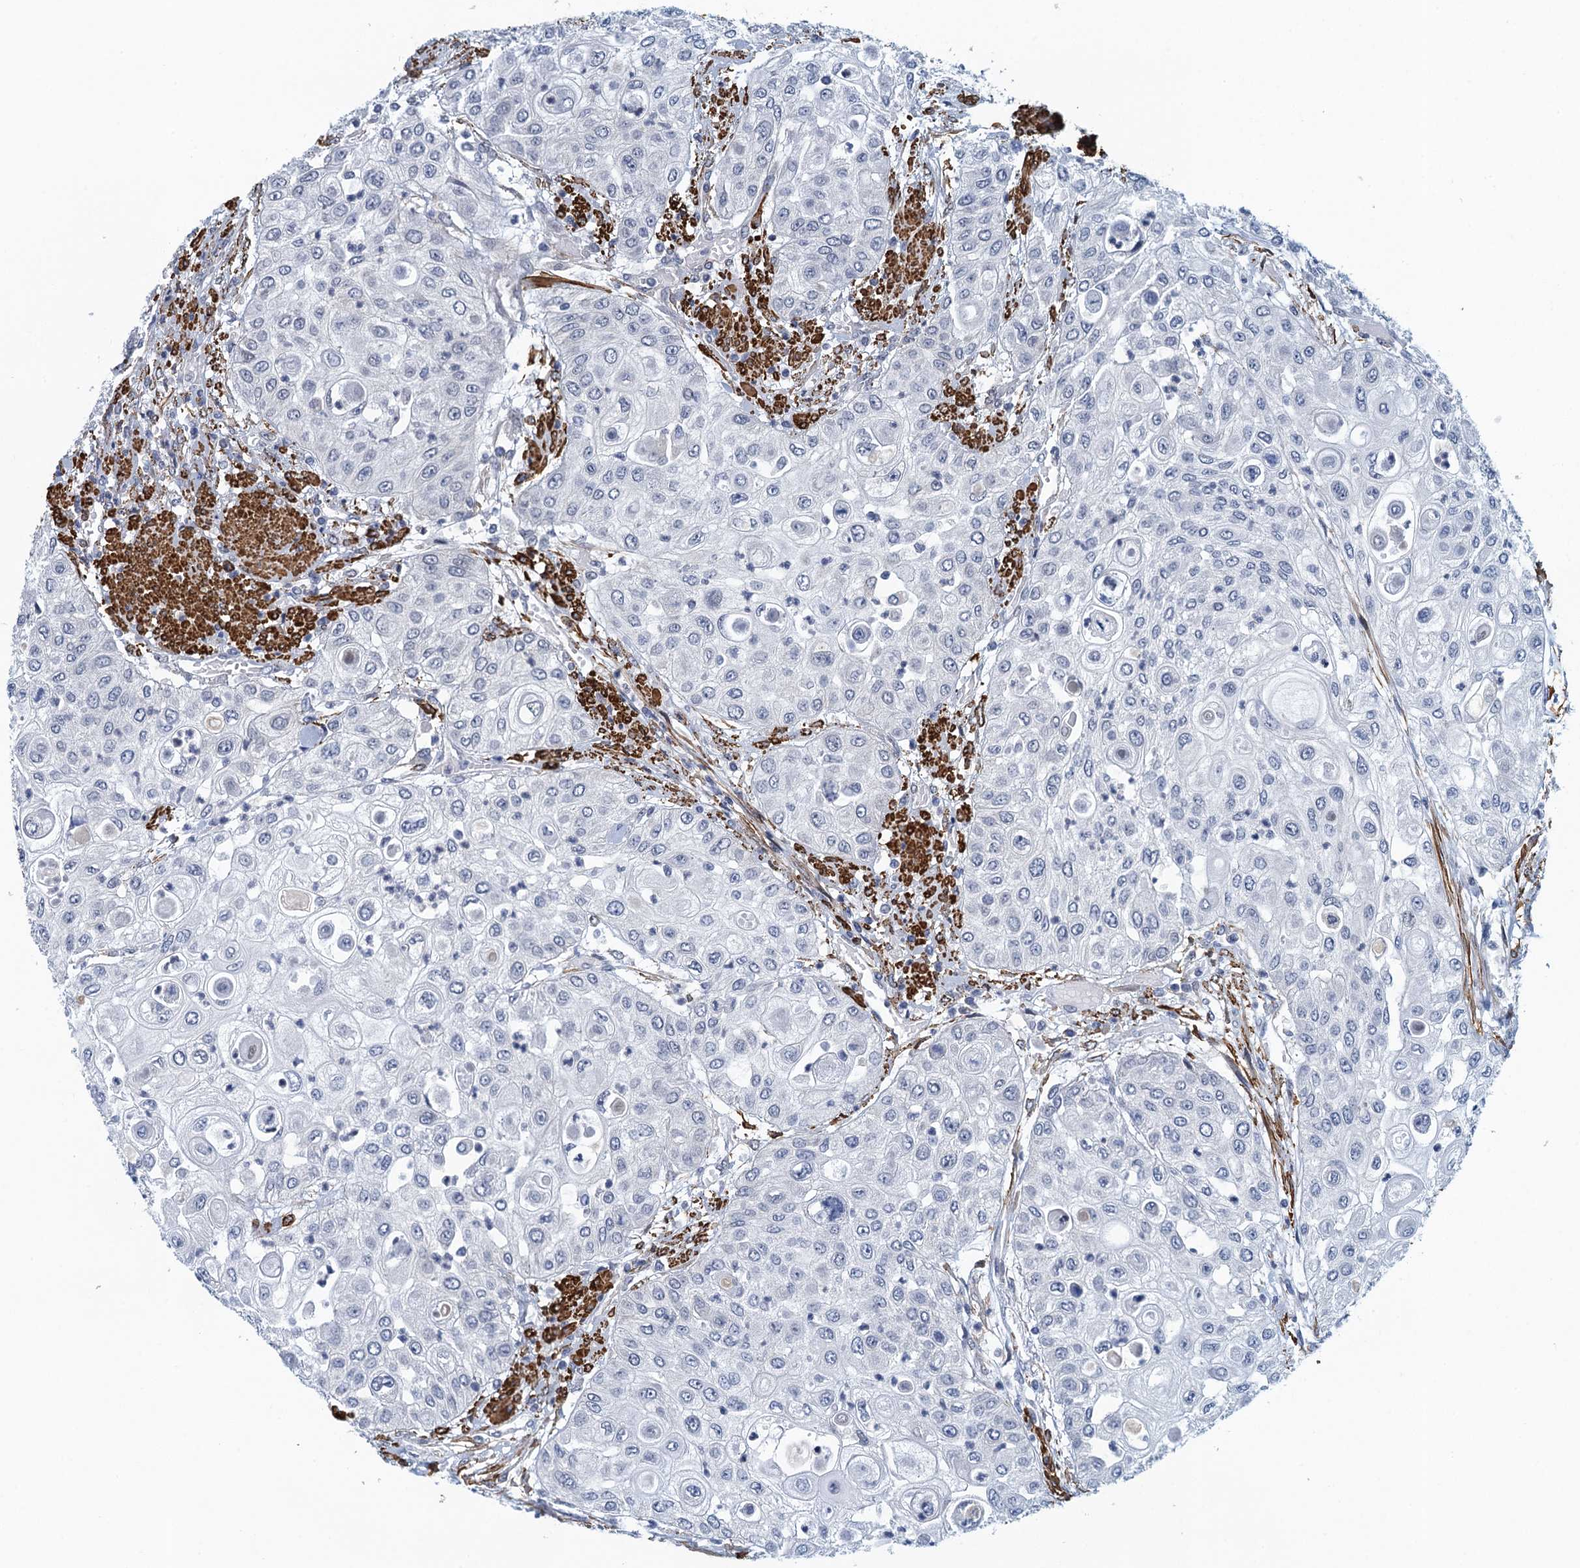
{"staining": {"intensity": "negative", "quantity": "none", "location": "none"}, "tissue": "urothelial cancer", "cell_type": "Tumor cells", "image_type": "cancer", "snomed": [{"axis": "morphology", "description": "Urothelial carcinoma, High grade"}, {"axis": "topography", "description": "Urinary bladder"}], "caption": "The image demonstrates no significant expression in tumor cells of urothelial cancer.", "gene": "ALG2", "patient": {"sex": "female", "age": 79}}